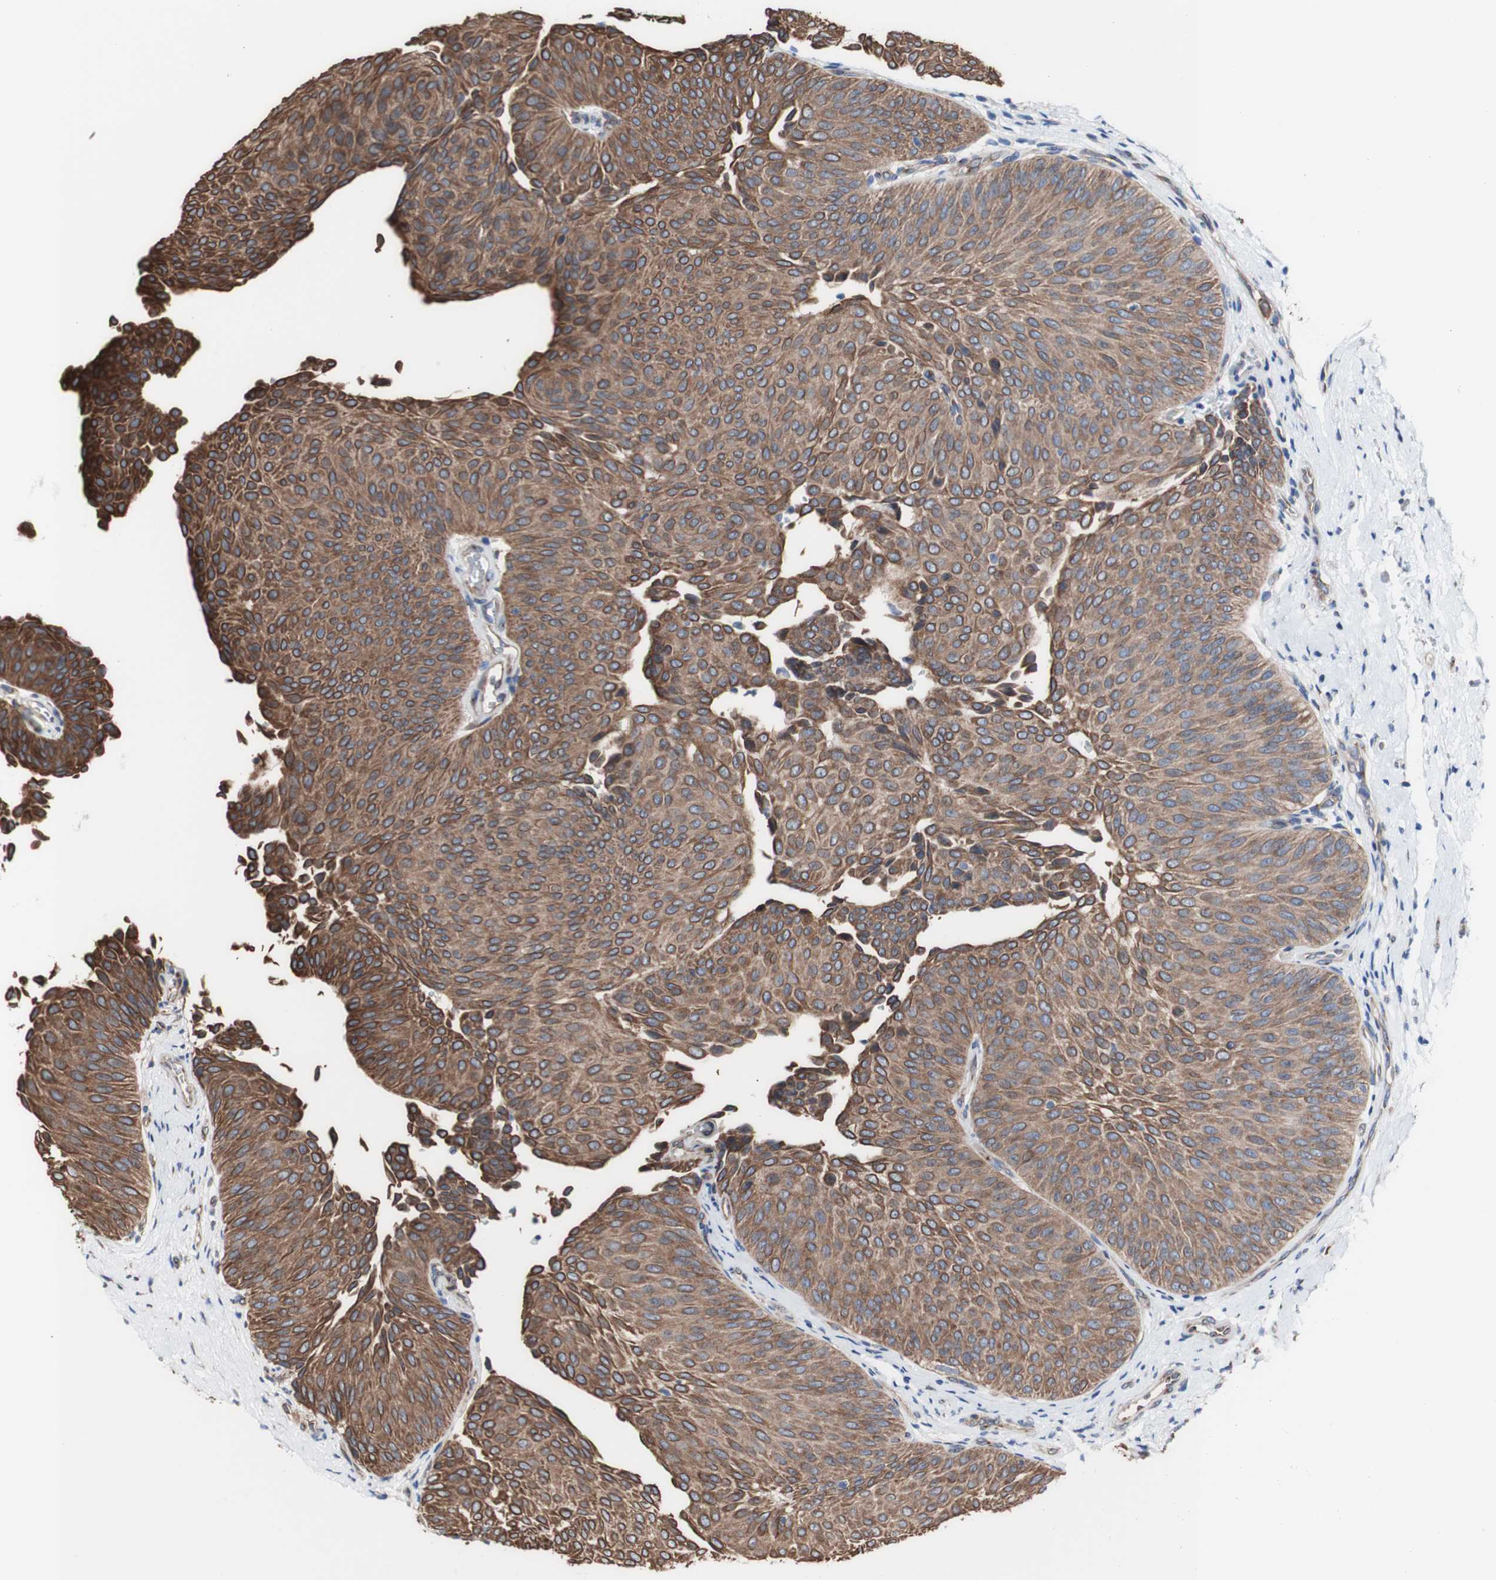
{"staining": {"intensity": "moderate", "quantity": ">75%", "location": "cytoplasmic/membranous"}, "tissue": "urothelial cancer", "cell_type": "Tumor cells", "image_type": "cancer", "snomed": [{"axis": "morphology", "description": "Urothelial carcinoma, Low grade"}, {"axis": "topography", "description": "Urinary bladder"}], "caption": "Protein staining demonstrates moderate cytoplasmic/membranous positivity in approximately >75% of tumor cells in urothelial cancer.", "gene": "LRIG3", "patient": {"sex": "female", "age": 60}}